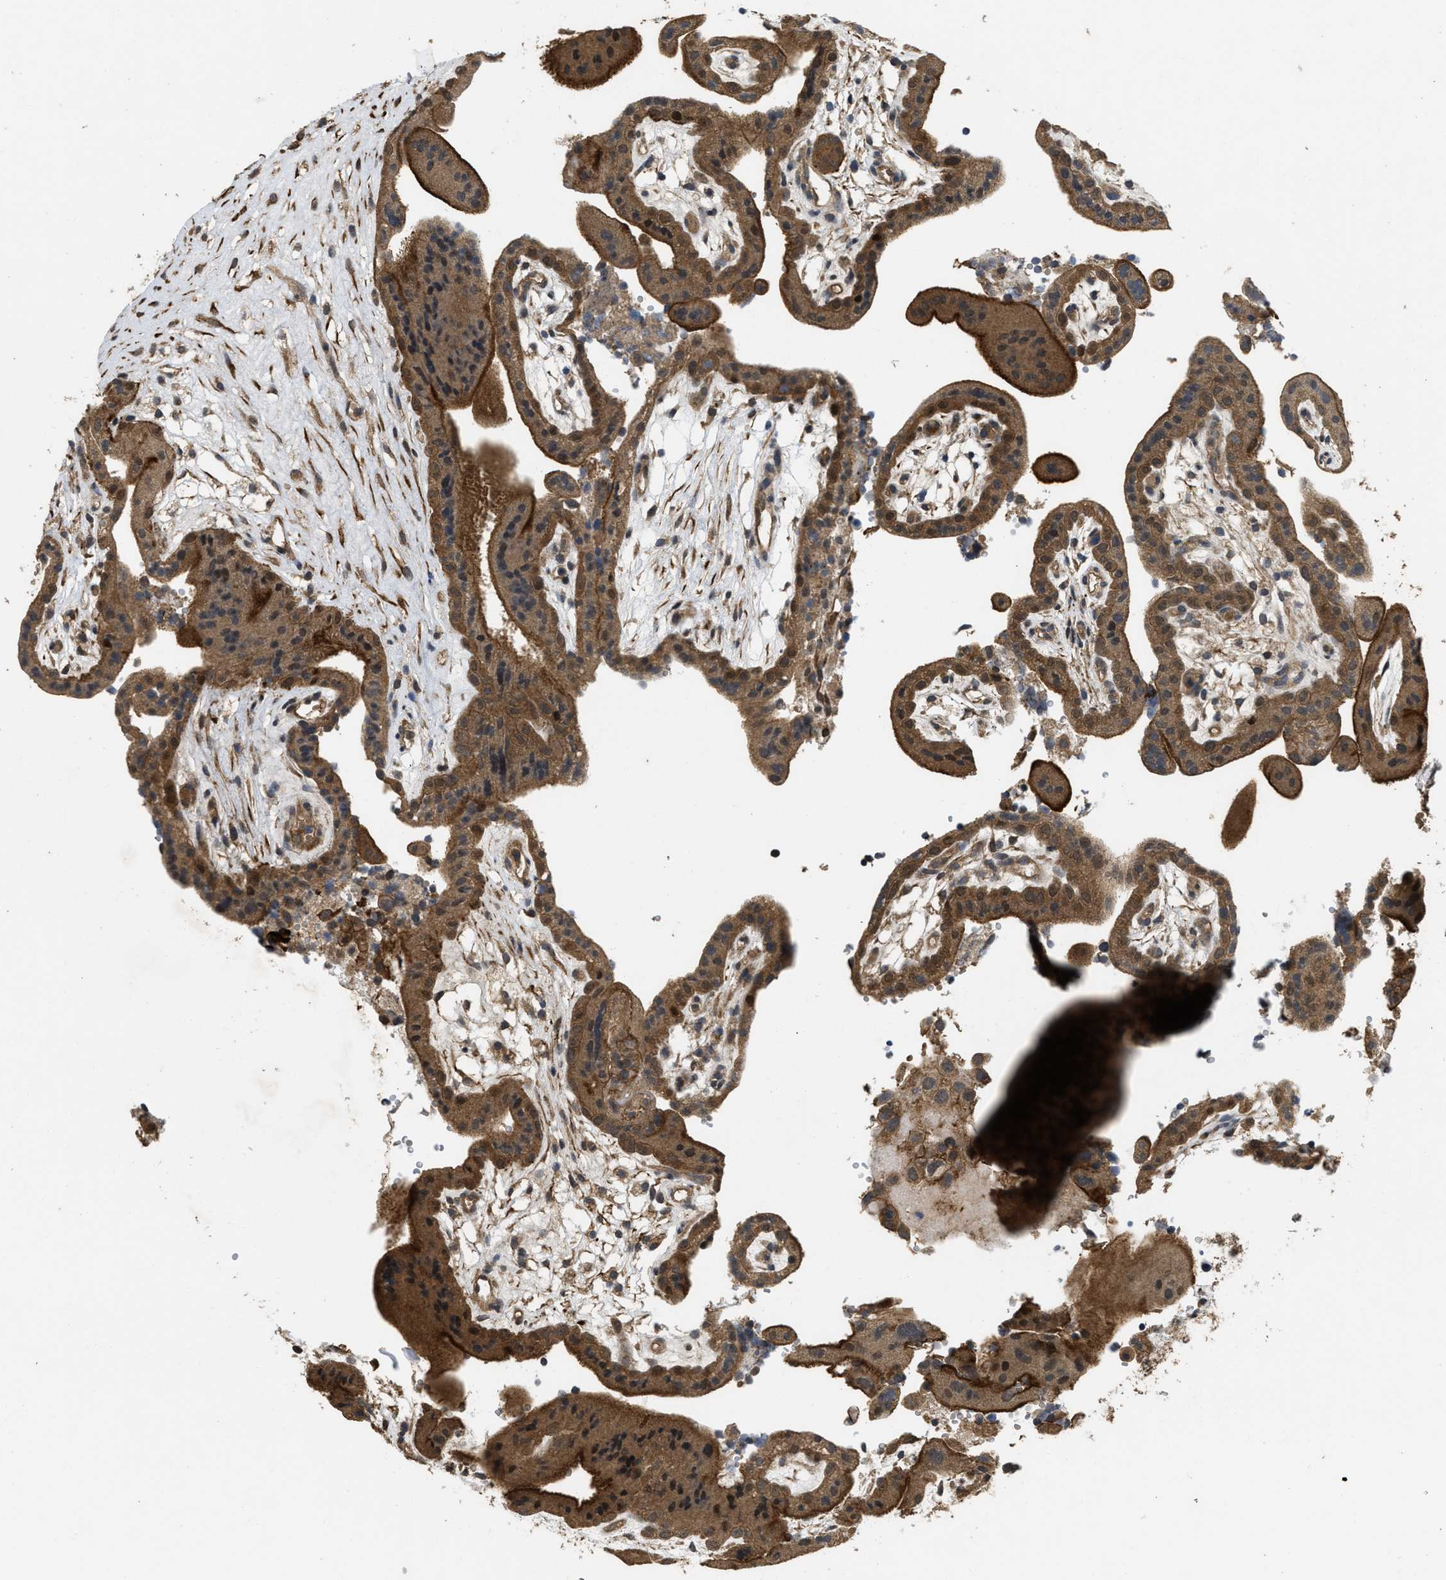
{"staining": {"intensity": "strong", "quantity": ">75%", "location": "cytoplasmic/membranous"}, "tissue": "placenta", "cell_type": "Decidual cells", "image_type": "normal", "snomed": [{"axis": "morphology", "description": "Normal tissue, NOS"}, {"axis": "topography", "description": "Placenta"}], "caption": "Strong cytoplasmic/membranous staining is appreciated in about >75% of decidual cells in normal placenta. (Stains: DAB (3,3'-diaminobenzidine) in brown, nuclei in blue, Microscopy: brightfield microscopy at high magnification).", "gene": "FZD6", "patient": {"sex": "female", "age": 18}}